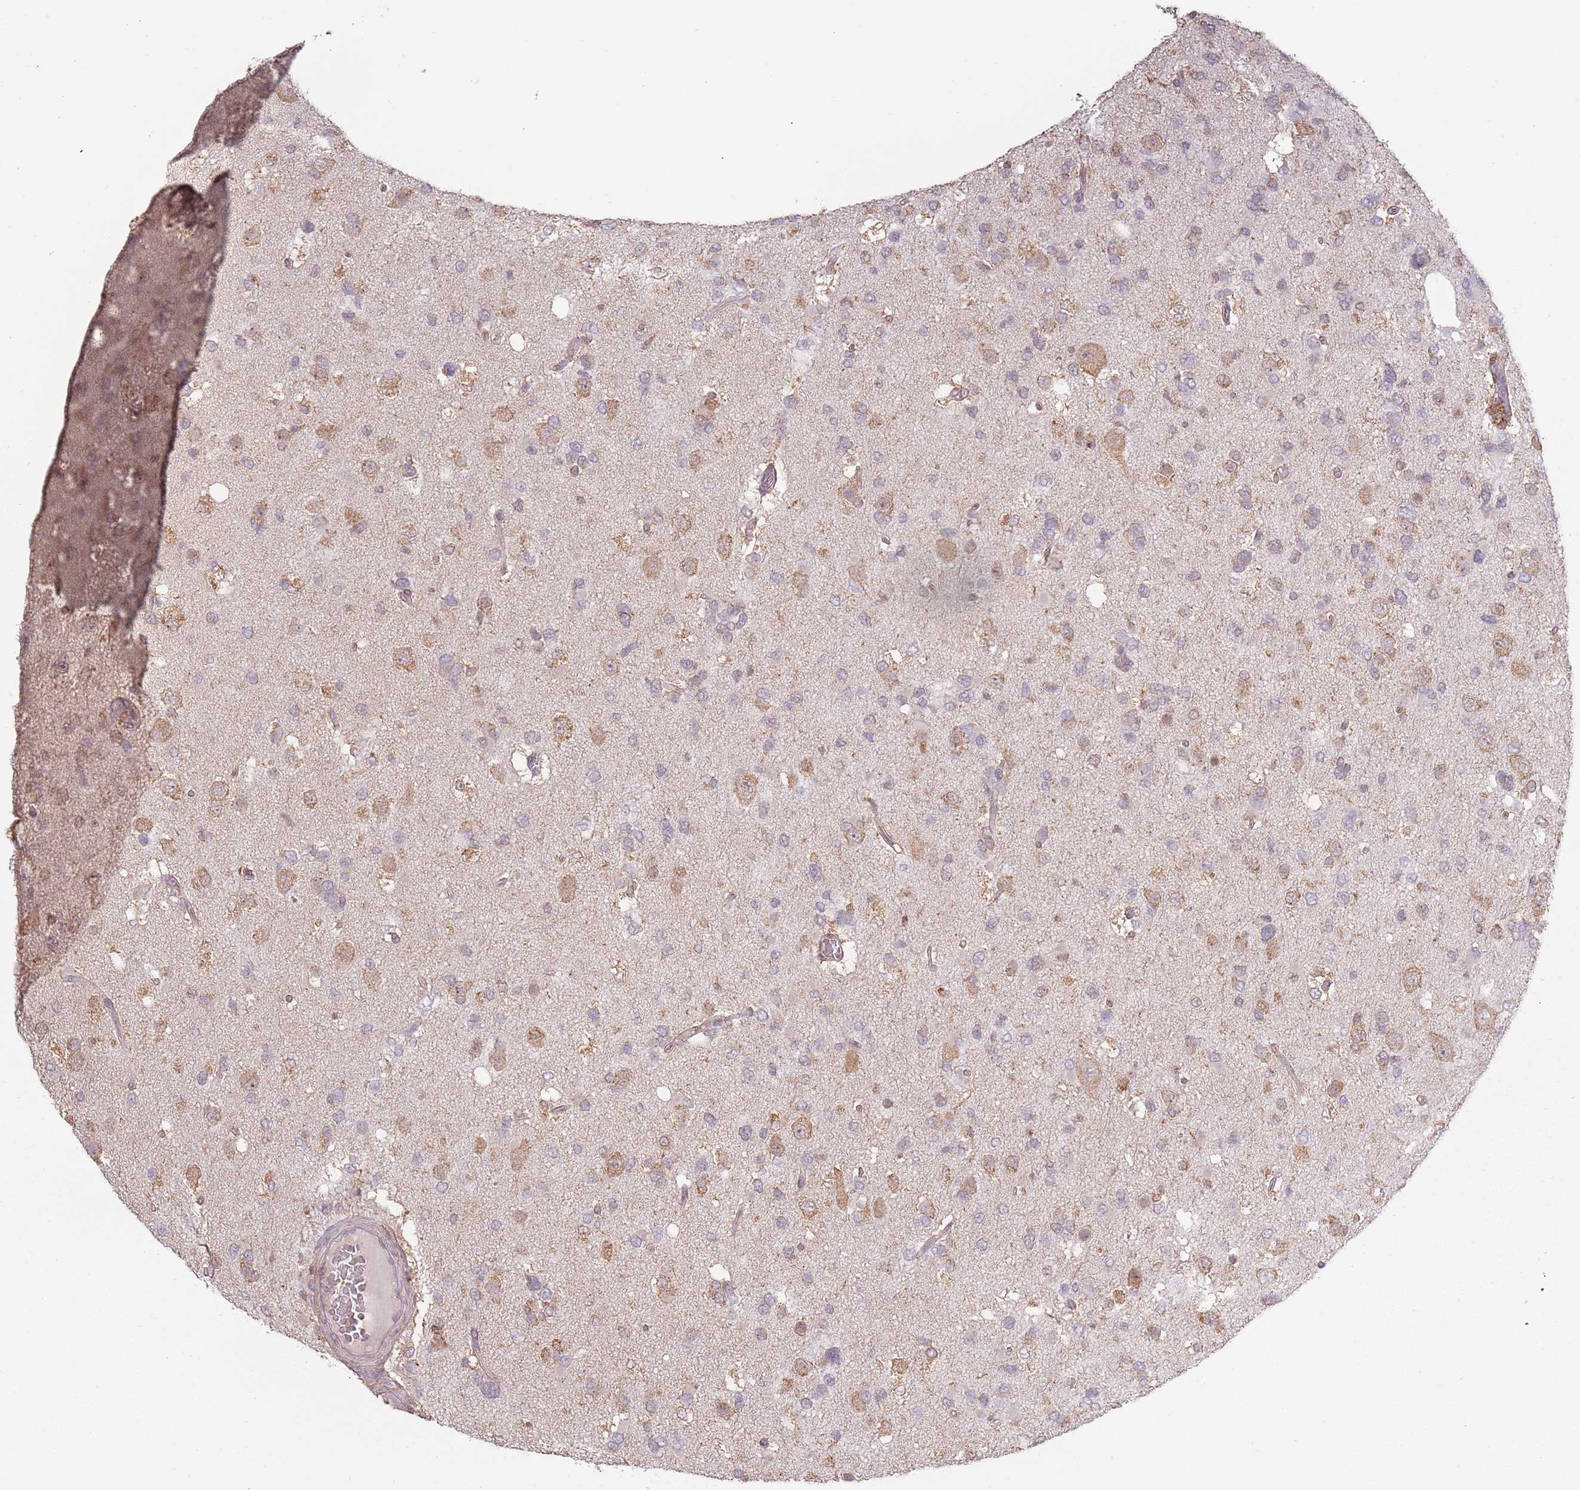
{"staining": {"intensity": "weak", "quantity": "<25%", "location": "cytoplasmic/membranous"}, "tissue": "glioma", "cell_type": "Tumor cells", "image_type": "cancer", "snomed": [{"axis": "morphology", "description": "Glioma, malignant, High grade"}, {"axis": "topography", "description": "Brain"}], "caption": "The histopathology image exhibits no significant expression in tumor cells of malignant glioma (high-grade). The staining is performed using DAB (3,3'-diaminobenzidine) brown chromogen with nuclei counter-stained in using hematoxylin.", "gene": "ATOSB", "patient": {"sex": "male", "age": 53}}